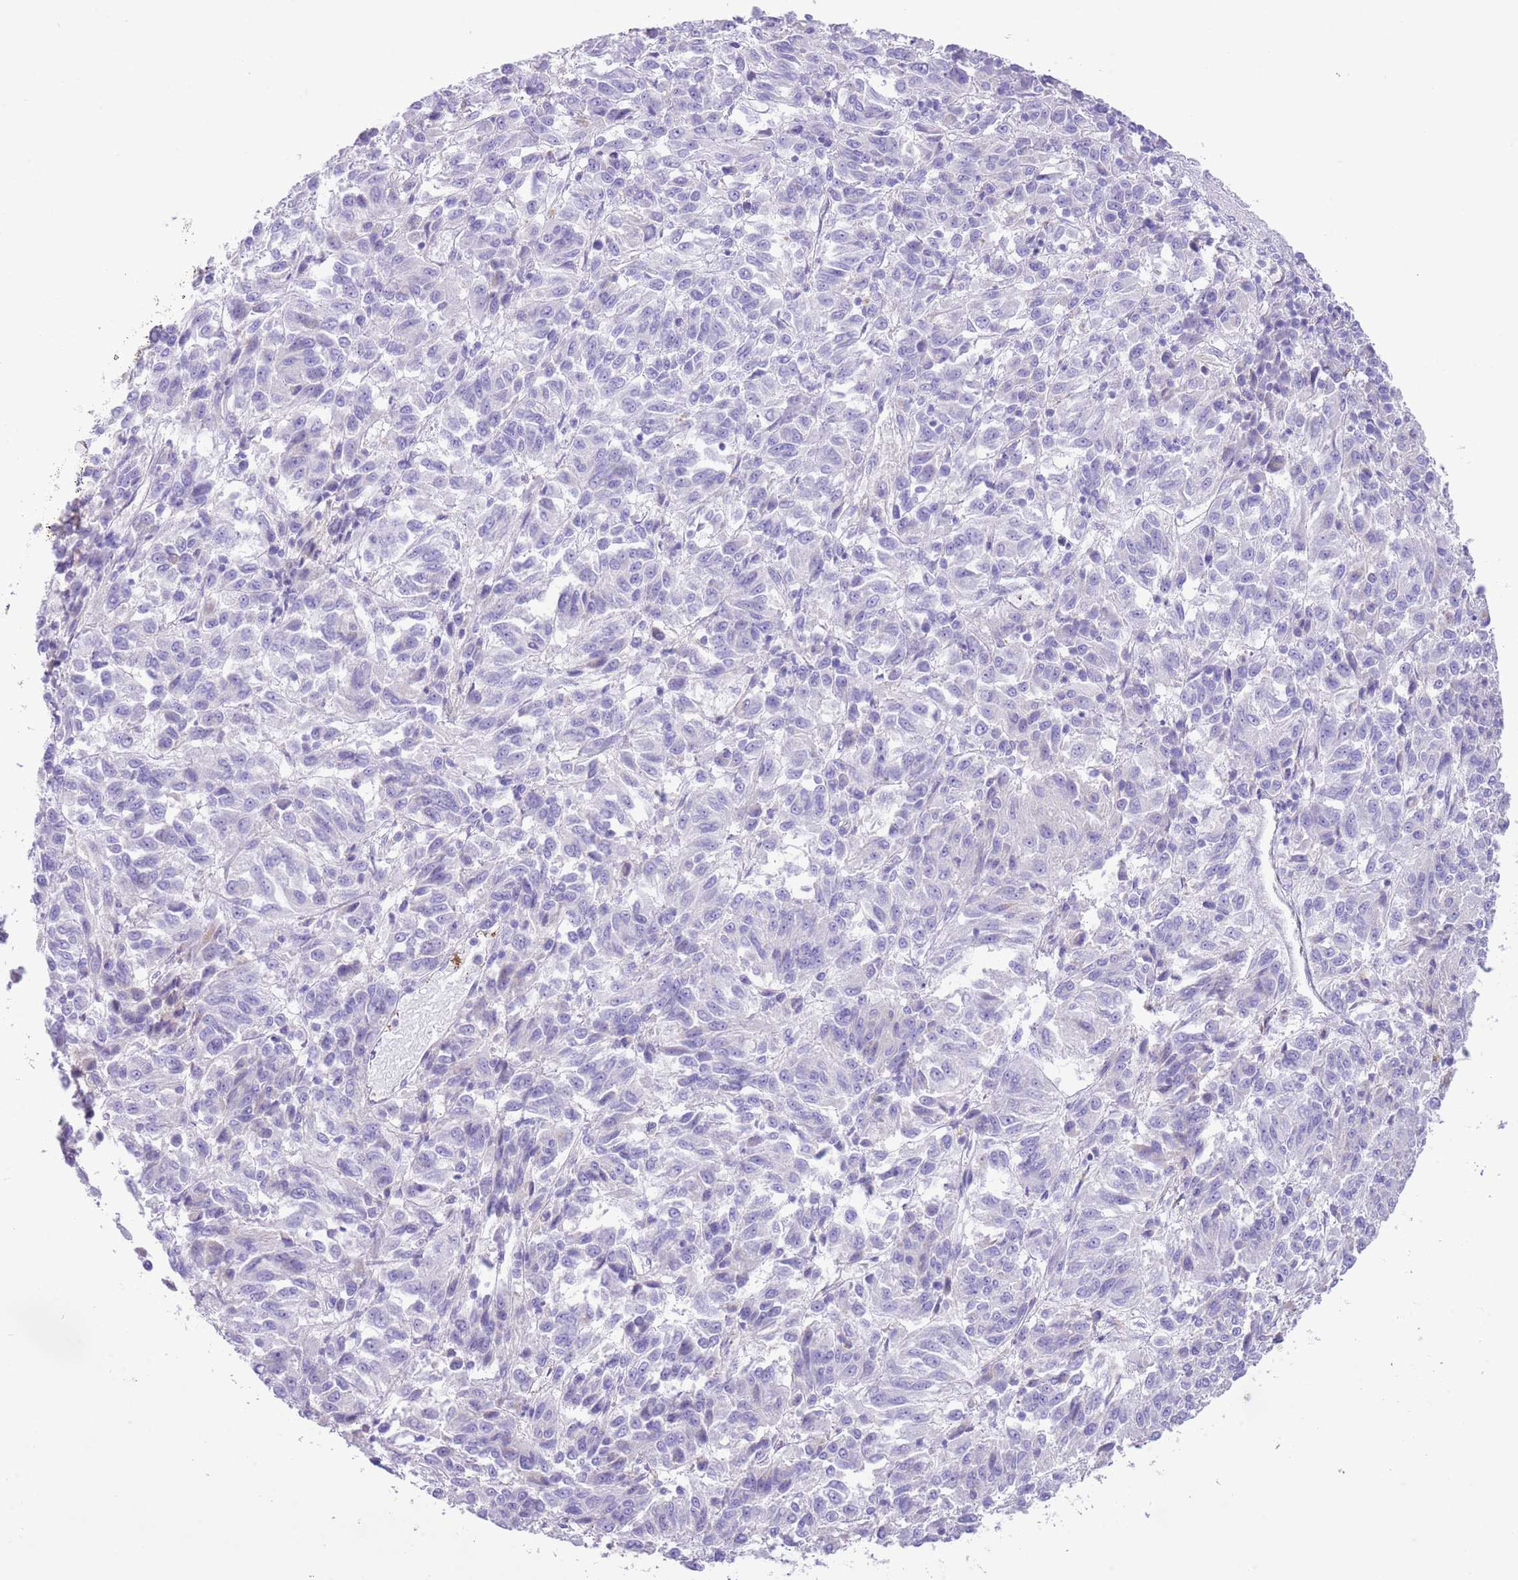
{"staining": {"intensity": "negative", "quantity": "none", "location": "none"}, "tissue": "melanoma", "cell_type": "Tumor cells", "image_type": "cancer", "snomed": [{"axis": "morphology", "description": "Malignant melanoma, Metastatic site"}, {"axis": "topography", "description": "Lung"}], "caption": "Tumor cells show no significant protein expression in malignant melanoma (metastatic site).", "gene": "IGF1", "patient": {"sex": "male", "age": 64}}